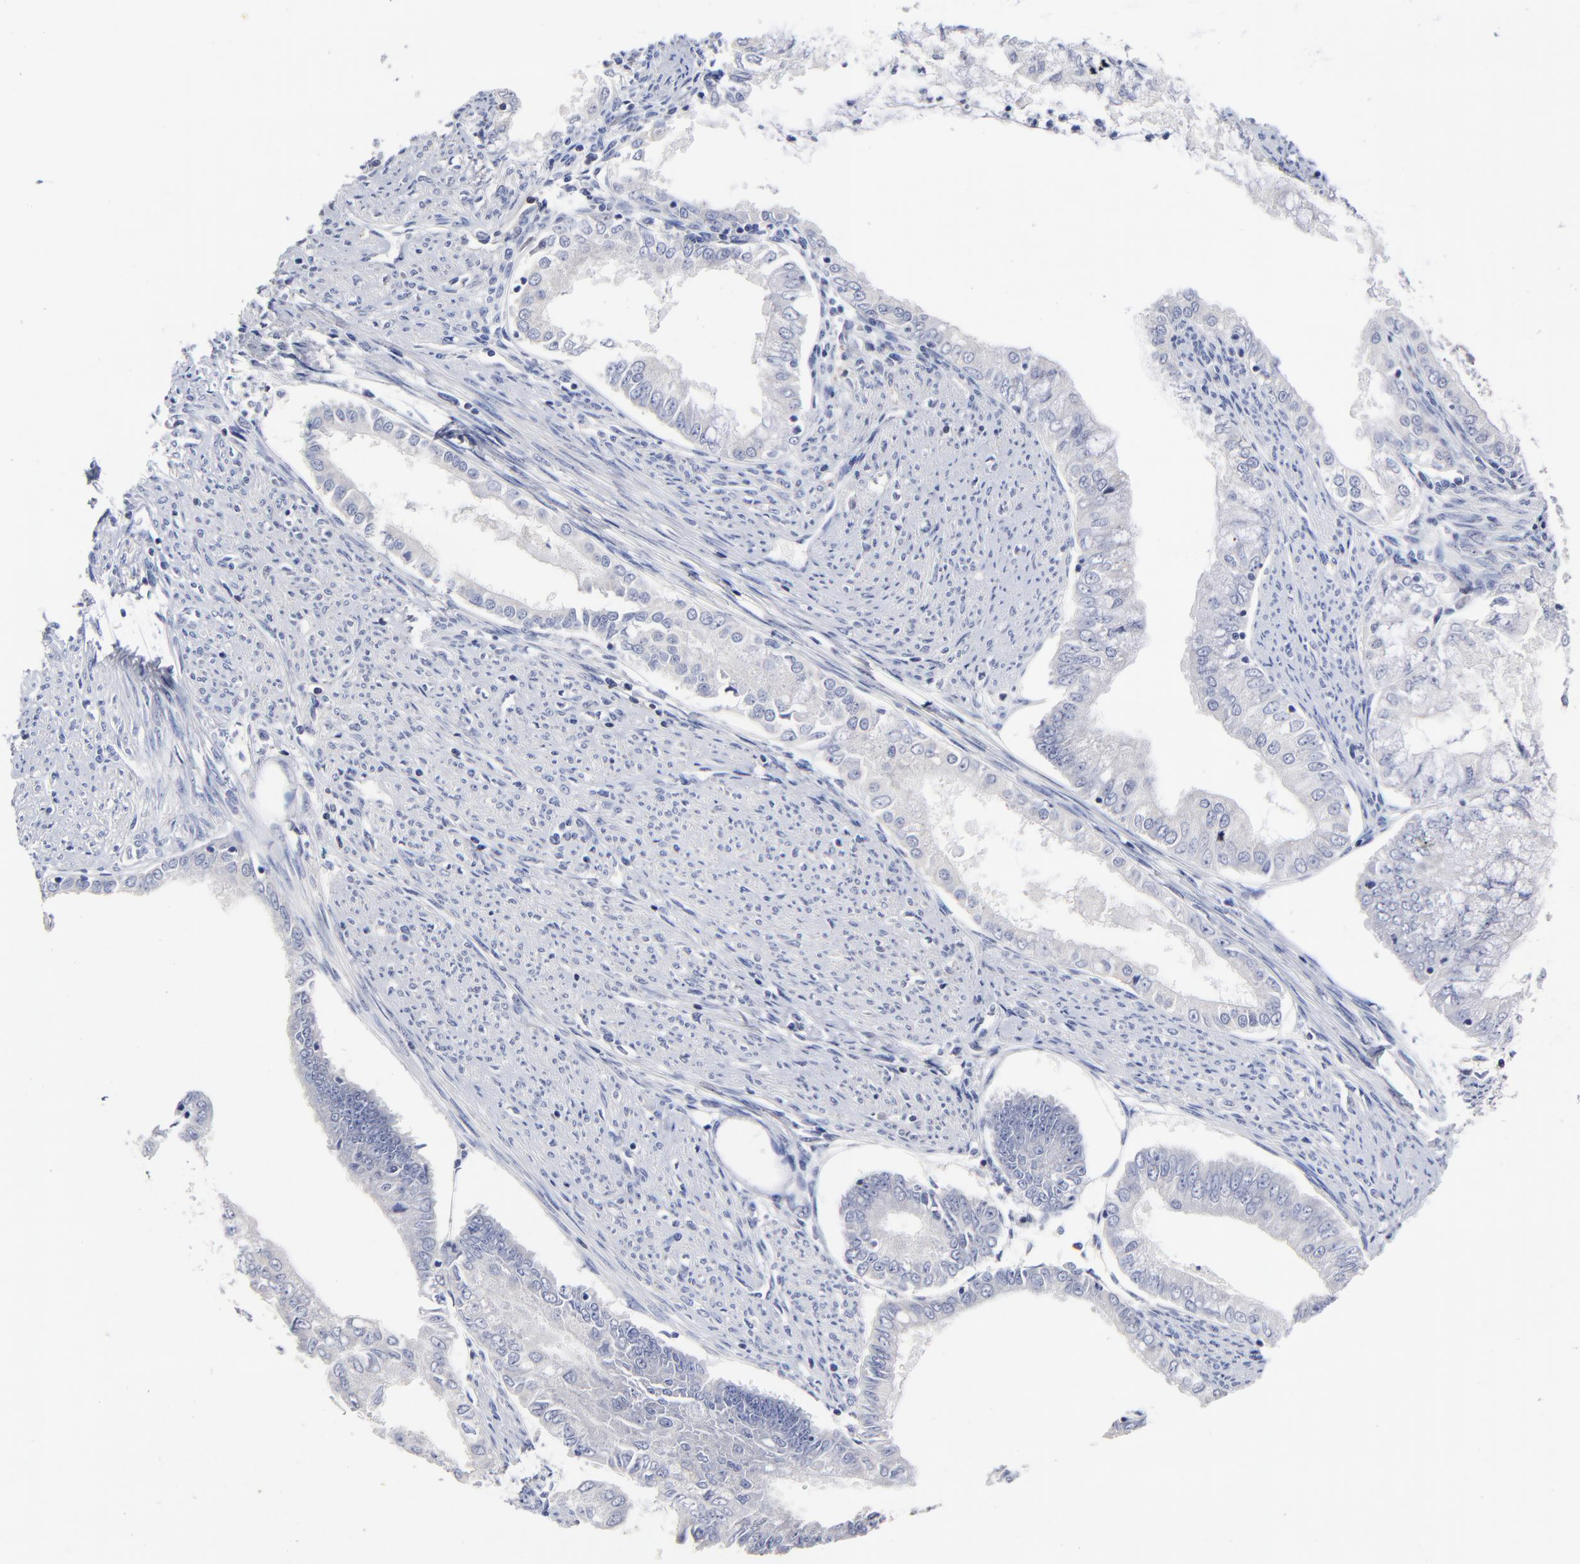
{"staining": {"intensity": "negative", "quantity": "none", "location": "none"}, "tissue": "endometrial cancer", "cell_type": "Tumor cells", "image_type": "cancer", "snomed": [{"axis": "morphology", "description": "Adenocarcinoma, NOS"}, {"axis": "topography", "description": "Endometrium"}], "caption": "High magnification brightfield microscopy of endometrial adenocarcinoma stained with DAB (3,3'-diaminobenzidine) (brown) and counterstained with hematoxylin (blue): tumor cells show no significant expression.", "gene": "TRAT1", "patient": {"sex": "female", "age": 76}}